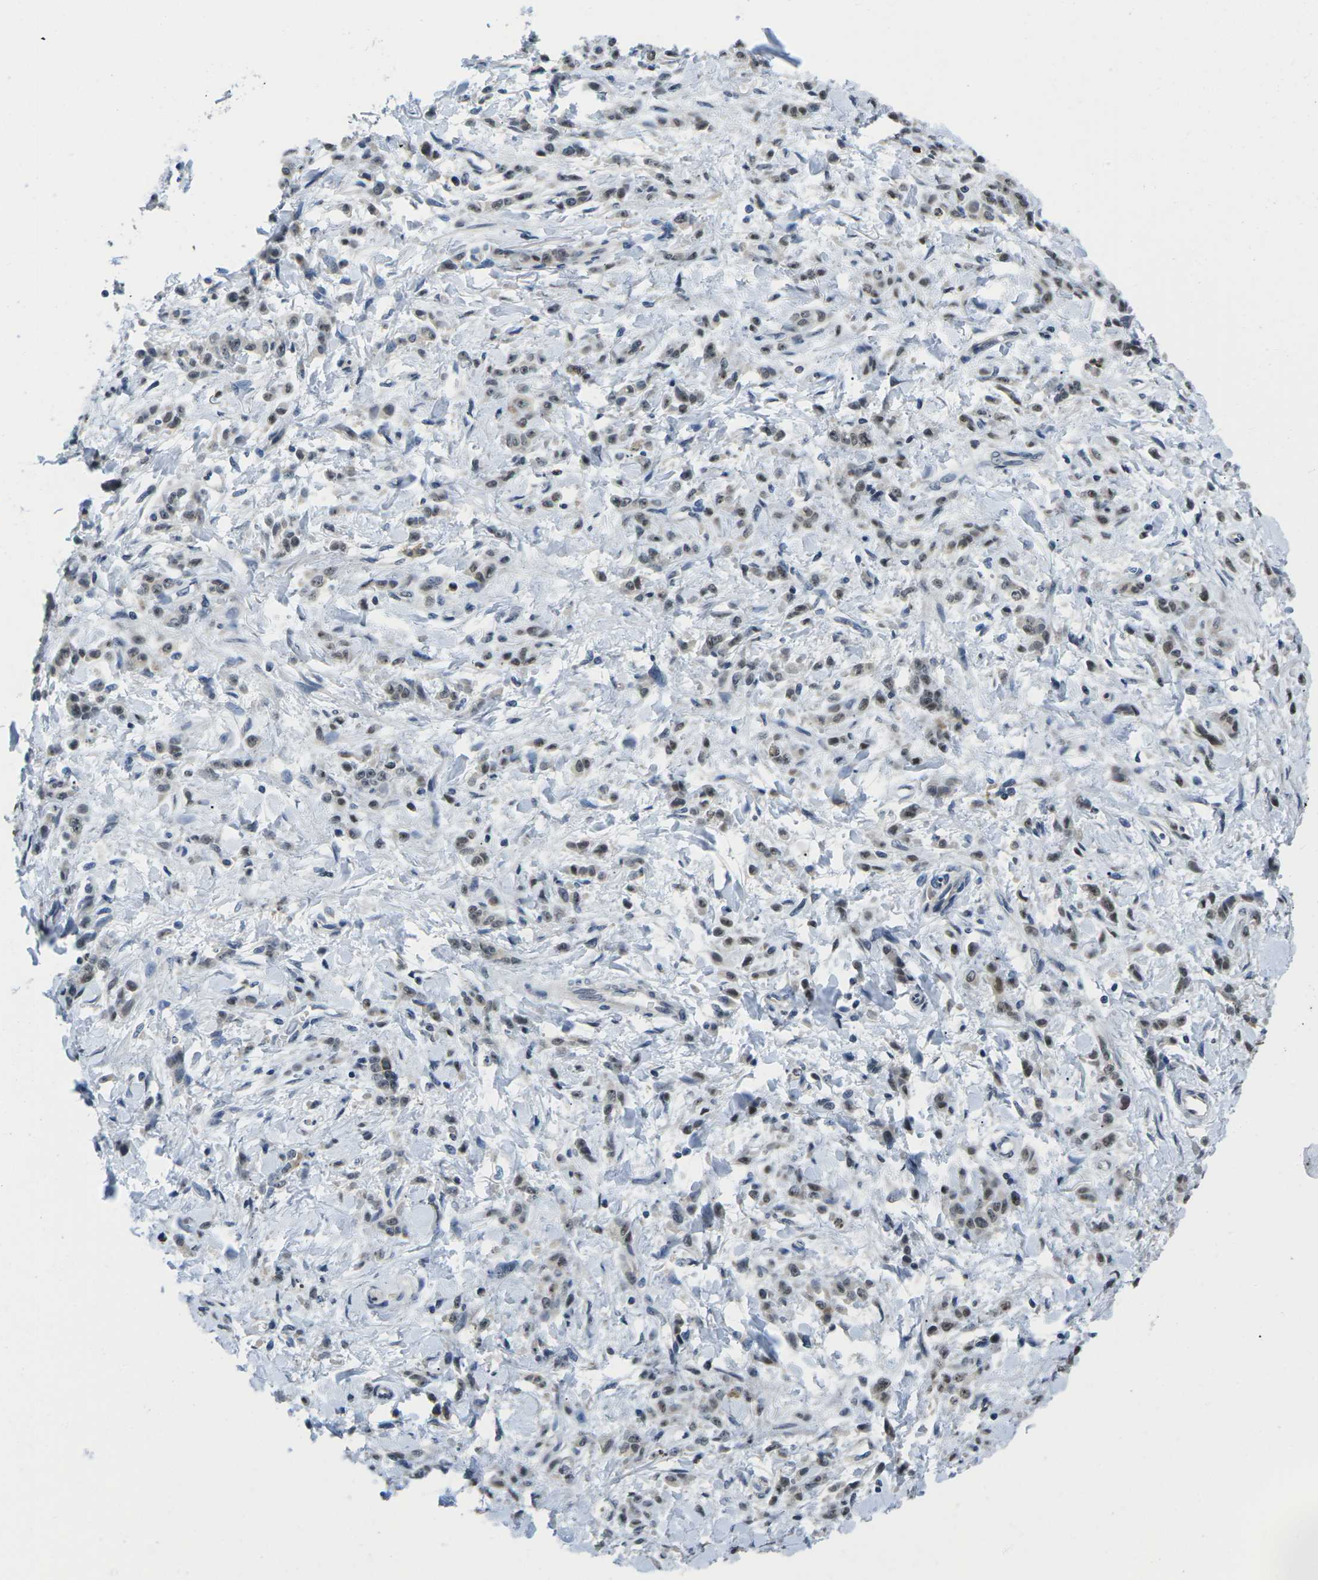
{"staining": {"intensity": "weak", "quantity": "<25%", "location": "nuclear"}, "tissue": "stomach cancer", "cell_type": "Tumor cells", "image_type": "cancer", "snomed": [{"axis": "morphology", "description": "Normal tissue, NOS"}, {"axis": "morphology", "description": "Adenocarcinoma, NOS"}, {"axis": "topography", "description": "Stomach"}], "caption": "A histopathology image of adenocarcinoma (stomach) stained for a protein reveals no brown staining in tumor cells.", "gene": "NSRP1", "patient": {"sex": "male", "age": 82}}